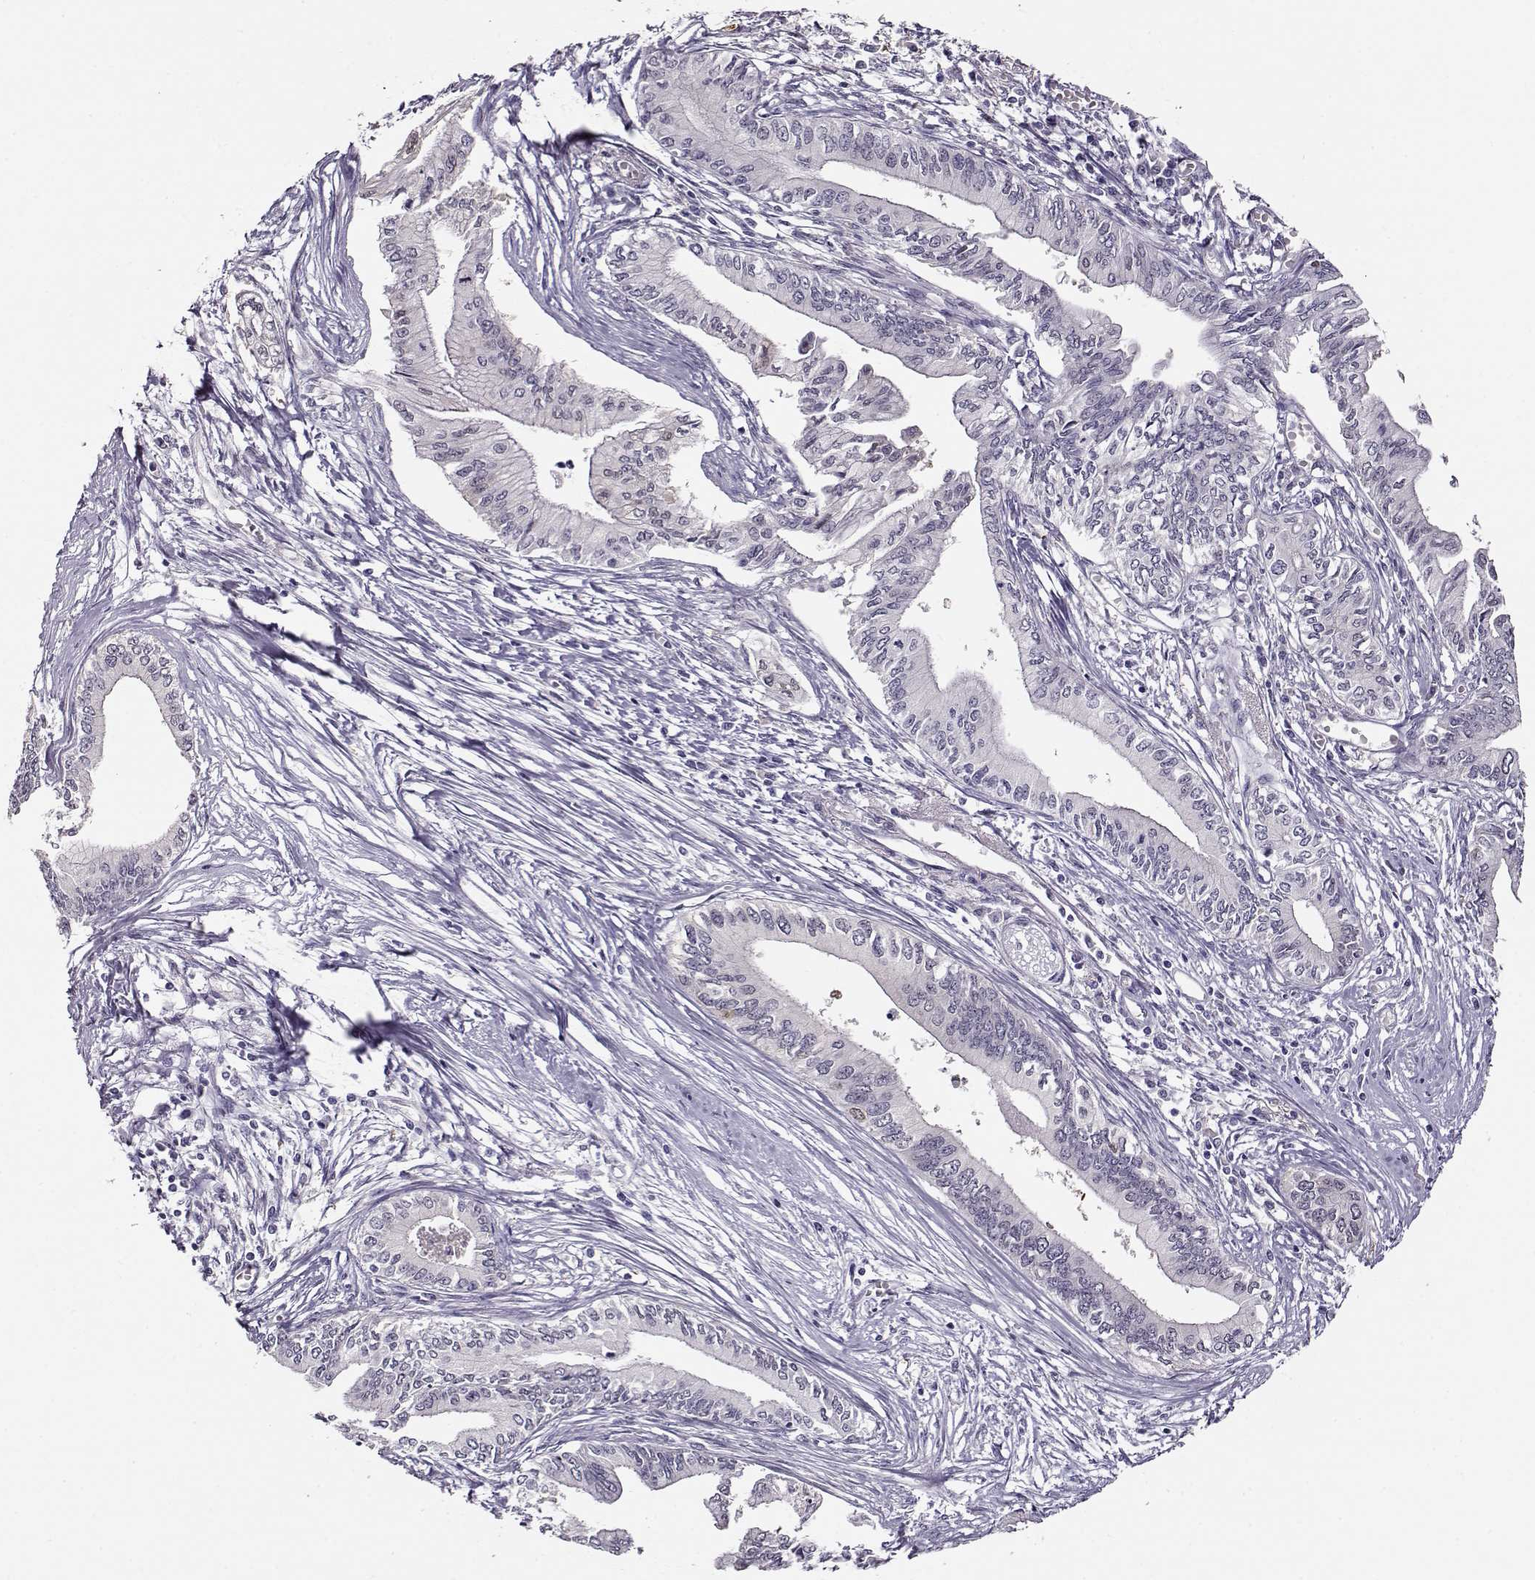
{"staining": {"intensity": "negative", "quantity": "none", "location": "none"}, "tissue": "pancreatic cancer", "cell_type": "Tumor cells", "image_type": "cancer", "snomed": [{"axis": "morphology", "description": "Adenocarcinoma, NOS"}, {"axis": "topography", "description": "Pancreas"}], "caption": "Tumor cells show no significant staining in pancreatic cancer (adenocarcinoma). (DAB immunohistochemistry (IHC) visualized using brightfield microscopy, high magnification).", "gene": "CCR8", "patient": {"sex": "female", "age": 61}}